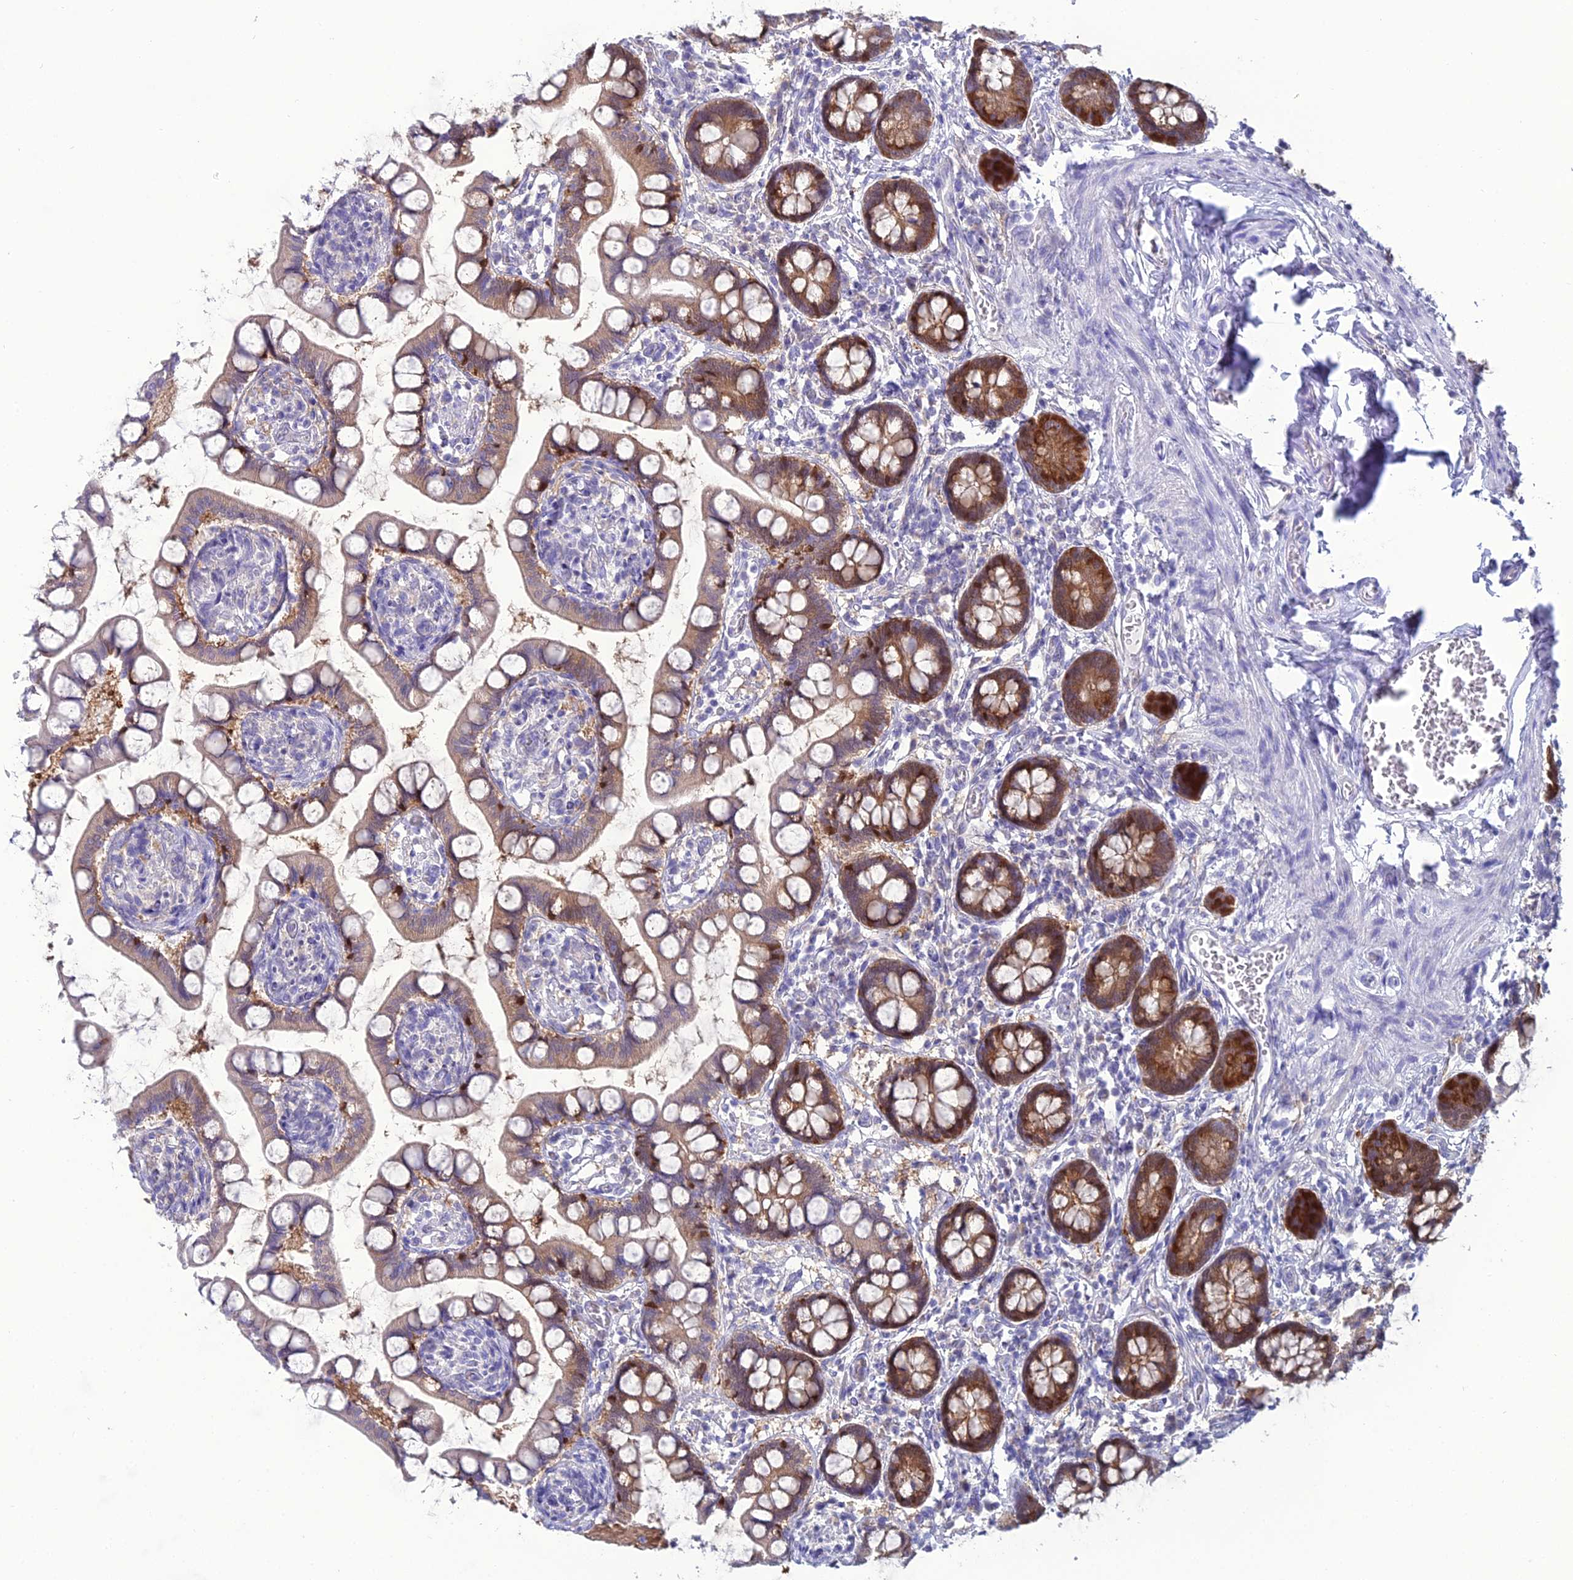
{"staining": {"intensity": "moderate", "quantity": ">75%", "location": "cytoplasmic/membranous"}, "tissue": "small intestine", "cell_type": "Glandular cells", "image_type": "normal", "snomed": [{"axis": "morphology", "description": "Normal tissue, NOS"}, {"axis": "topography", "description": "Small intestine"}], "caption": "This image displays IHC staining of unremarkable human small intestine, with medium moderate cytoplasmic/membranous staining in approximately >75% of glandular cells.", "gene": "GNPNAT1", "patient": {"sex": "male", "age": 52}}